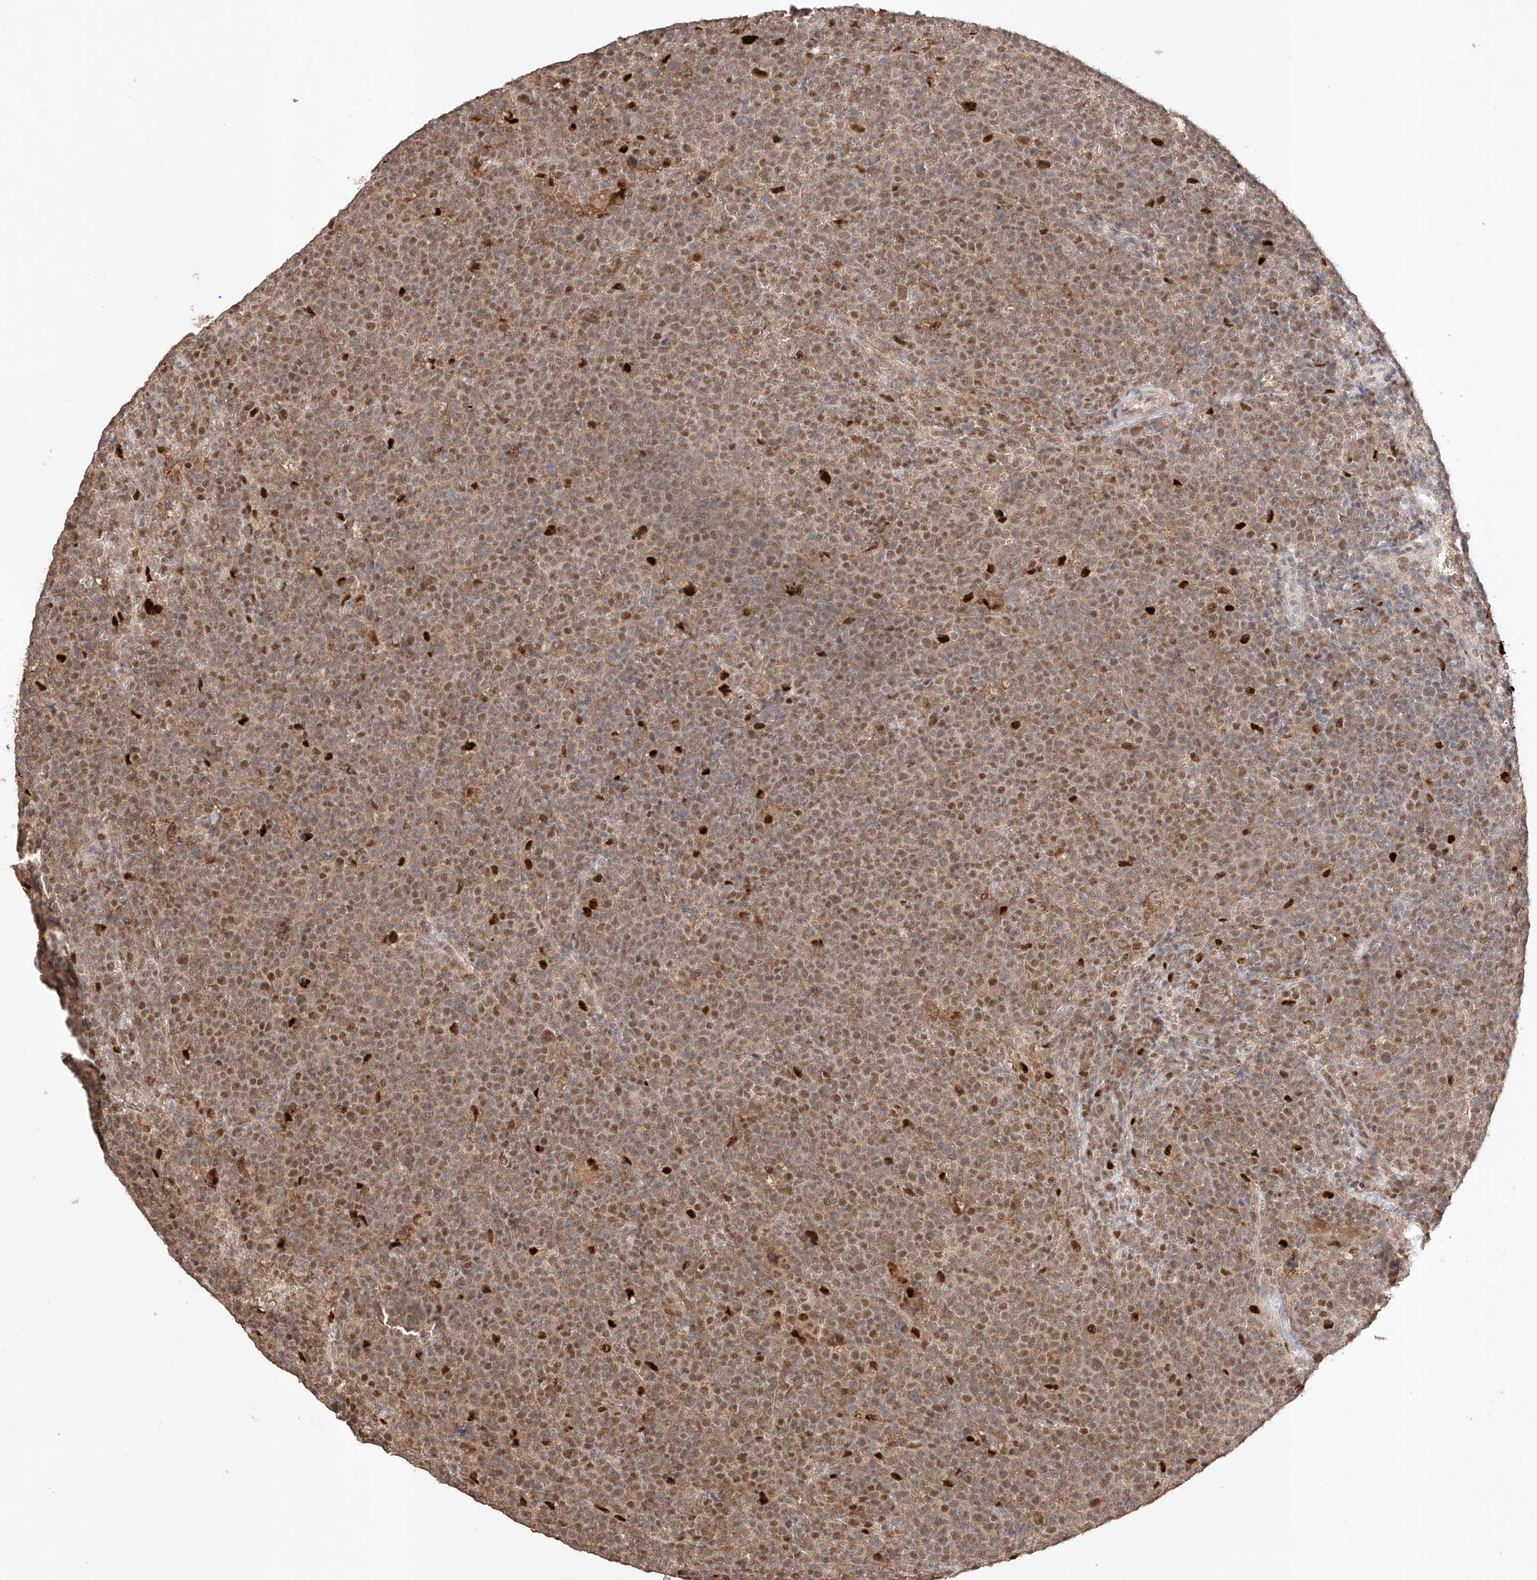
{"staining": {"intensity": "moderate", "quantity": ">75%", "location": "nuclear"}, "tissue": "lymphoma", "cell_type": "Tumor cells", "image_type": "cancer", "snomed": [{"axis": "morphology", "description": "Malignant lymphoma, non-Hodgkin's type, High grade"}, {"axis": "topography", "description": "Lymph node"}], "caption": "Human high-grade malignant lymphoma, non-Hodgkin's type stained with a brown dye exhibits moderate nuclear positive staining in approximately >75% of tumor cells.", "gene": "APIP", "patient": {"sex": "male", "age": 61}}